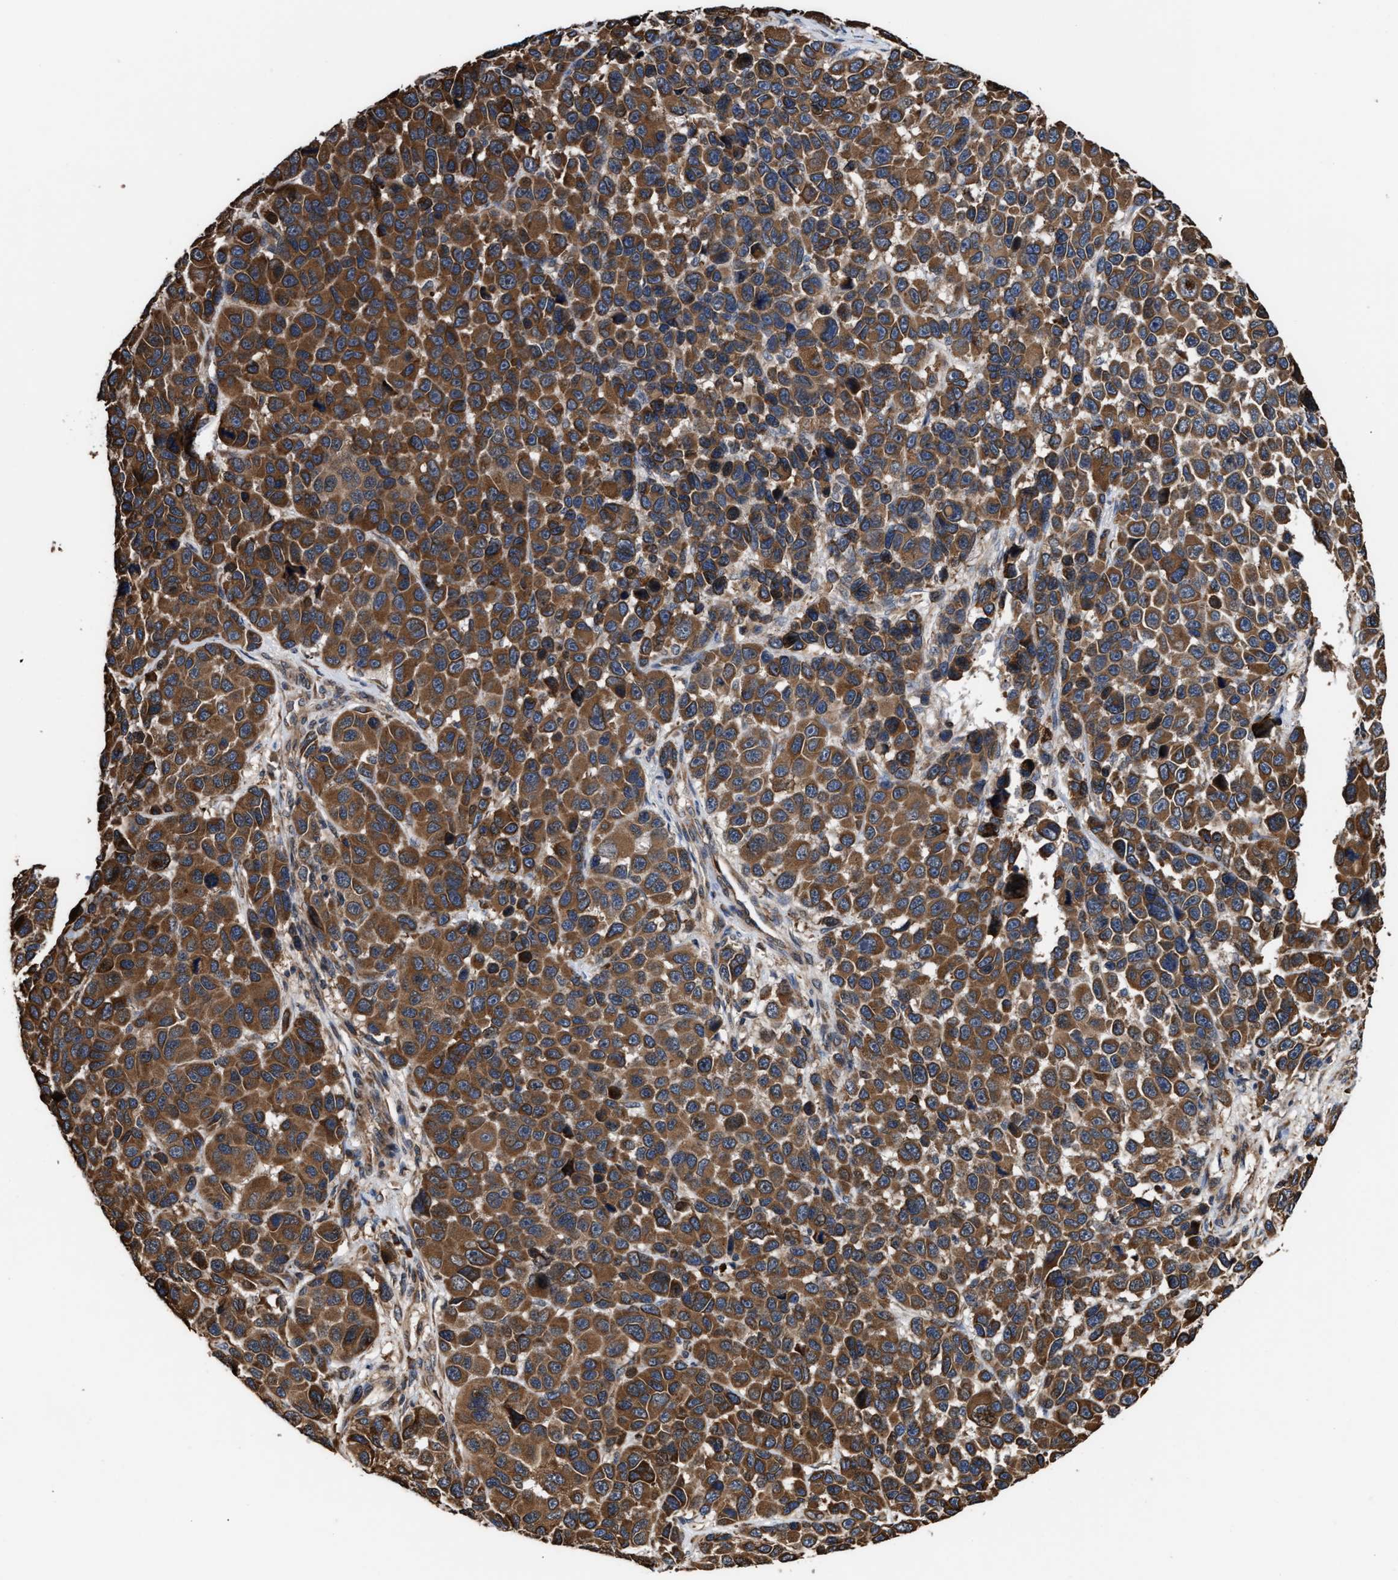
{"staining": {"intensity": "strong", "quantity": ">75%", "location": "cytoplasmic/membranous"}, "tissue": "melanoma", "cell_type": "Tumor cells", "image_type": "cancer", "snomed": [{"axis": "morphology", "description": "Malignant melanoma, NOS"}, {"axis": "topography", "description": "Skin"}], "caption": "The immunohistochemical stain labels strong cytoplasmic/membranous expression in tumor cells of malignant melanoma tissue.", "gene": "GOSR1", "patient": {"sex": "male", "age": 53}}